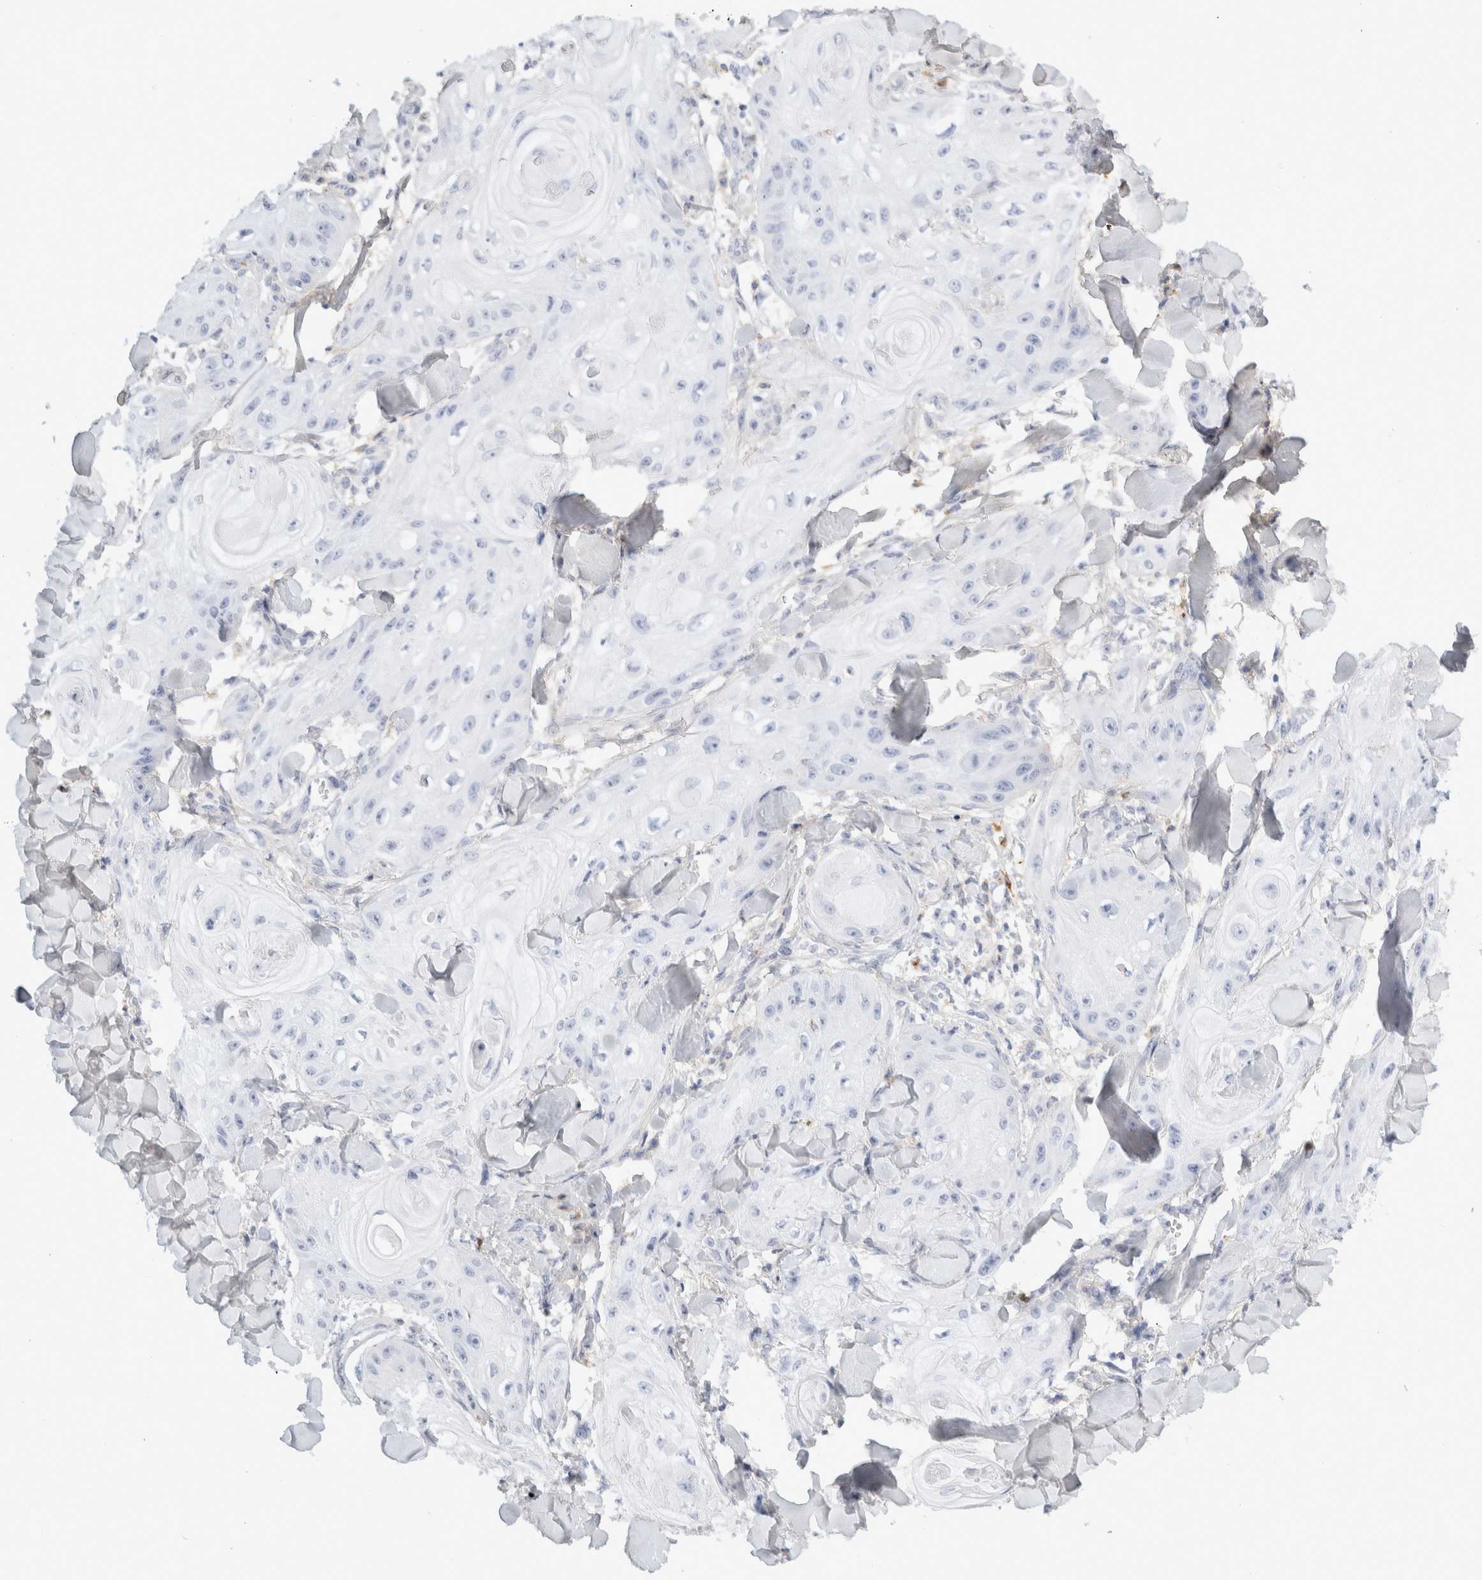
{"staining": {"intensity": "negative", "quantity": "none", "location": "none"}, "tissue": "skin cancer", "cell_type": "Tumor cells", "image_type": "cancer", "snomed": [{"axis": "morphology", "description": "Squamous cell carcinoma, NOS"}, {"axis": "topography", "description": "Skin"}], "caption": "Immunohistochemical staining of human skin cancer (squamous cell carcinoma) demonstrates no significant positivity in tumor cells.", "gene": "FGL2", "patient": {"sex": "male", "age": 74}}